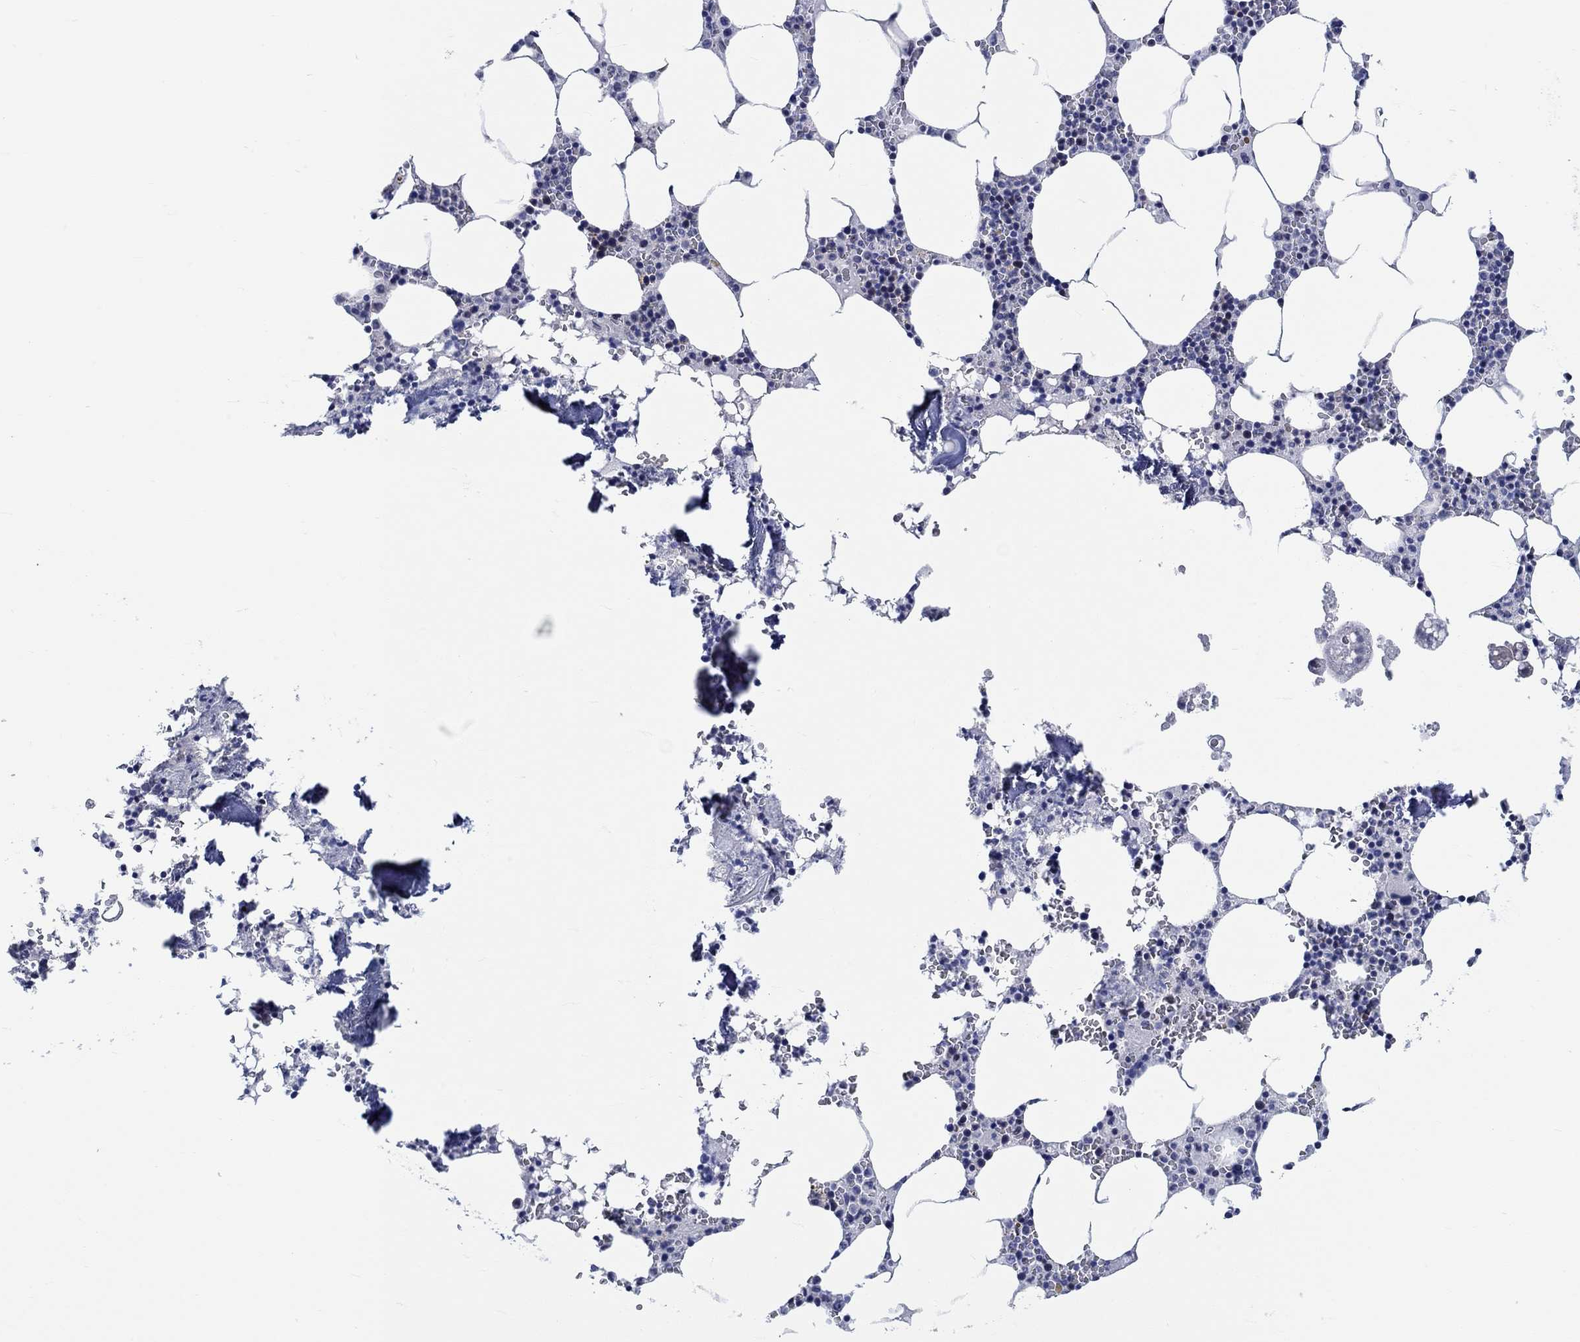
{"staining": {"intensity": "negative", "quantity": "none", "location": "none"}, "tissue": "bone marrow", "cell_type": "Hematopoietic cells", "image_type": "normal", "snomed": [{"axis": "morphology", "description": "Normal tissue, NOS"}, {"axis": "topography", "description": "Bone marrow"}], "caption": "A high-resolution photomicrograph shows immunohistochemistry (IHC) staining of normal bone marrow, which shows no significant expression in hematopoietic cells. (DAB (3,3'-diaminobenzidine) immunohistochemistry visualized using brightfield microscopy, high magnification).", "gene": "ZNF446", "patient": {"sex": "female", "age": 64}}